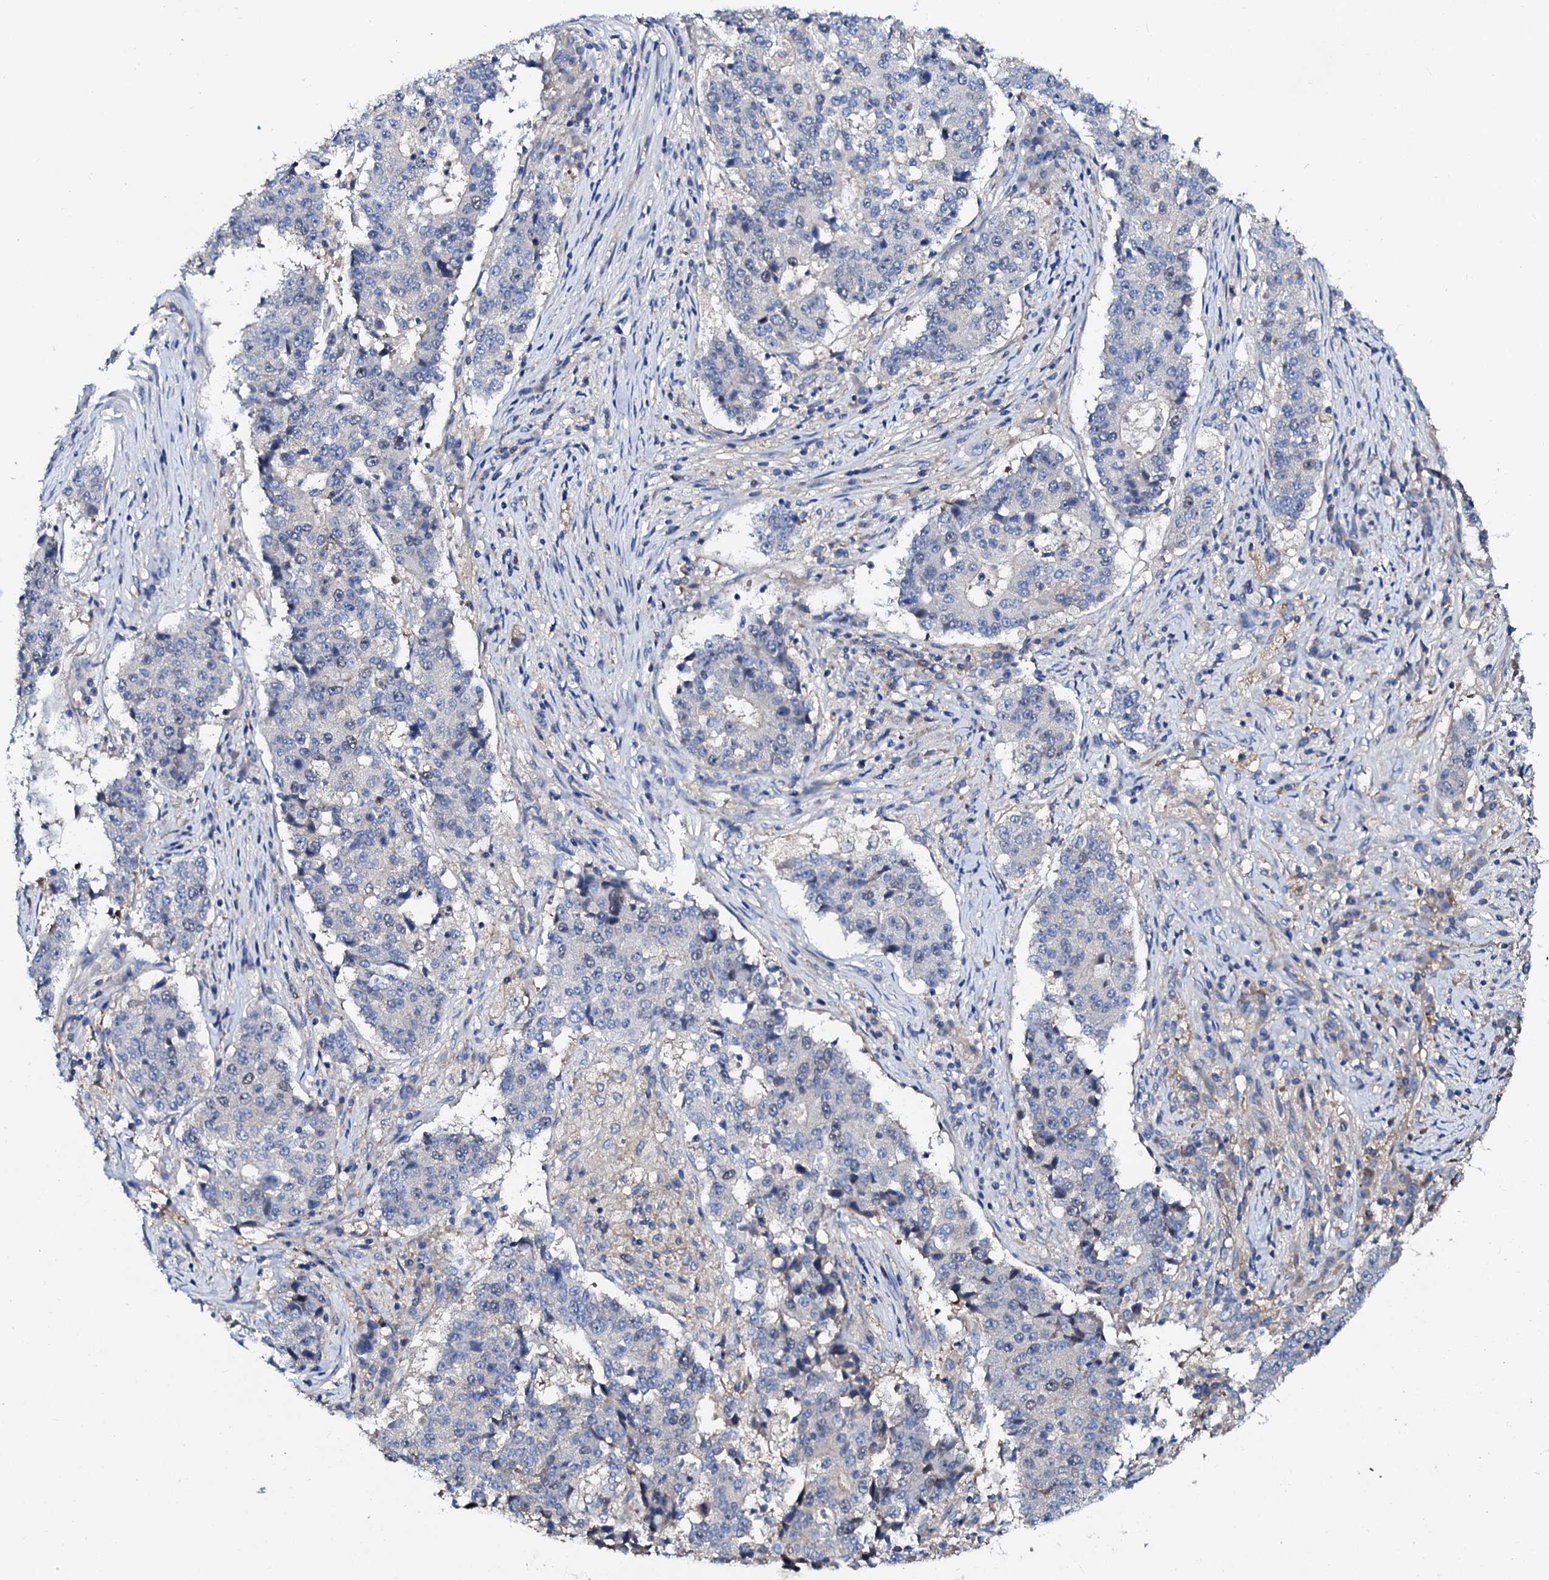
{"staining": {"intensity": "negative", "quantity": "none", "location": "none"}, "tissue": "stomach cancer", "cell_type": "Tumor cells", "image_type": "cancer", "snomed": [{"axis": "morphology", "description": "Adenocarcinoma, NOS"}, {"axis": "topography", "description": "Stomach"}], "caption": "This image is of stomach cancer (adenocarcinoma) stained with immunohistochemistry (IHC) to label a protein in brown with the nuclei are counter-stained blue. There is no staining in tumor cells.", "gene": "CSKMT", "patient": {"sex": "male", "age": 59}}